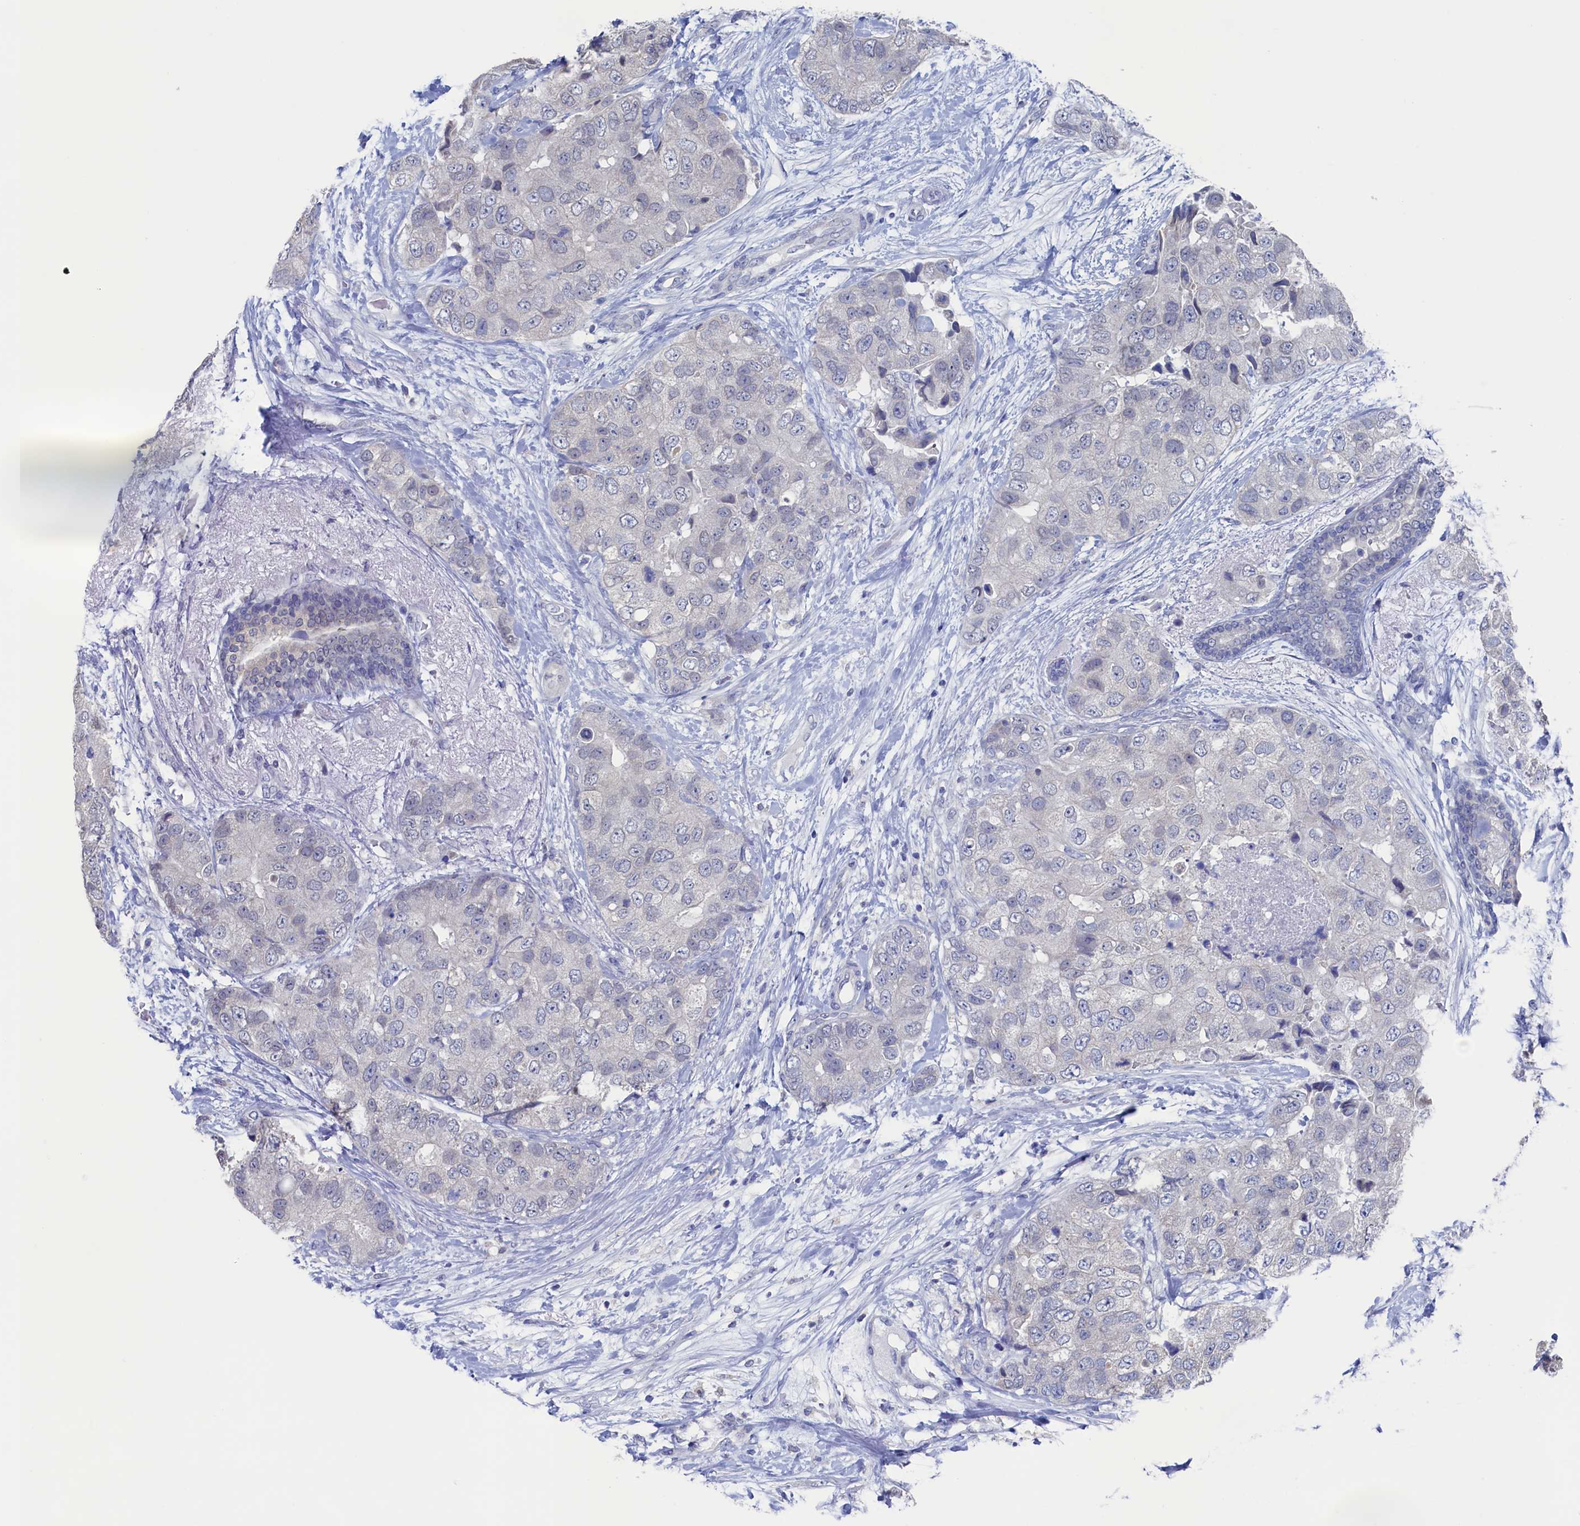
{"staining": {"intensity": "negative", "quantity": "none", "location": "none"}, "tissue": "breast cancer", "cell_type": "Tumor cells", "image_type": "cancer", "snomed": [{"axis": "morphology", "description": "Duct carcinoma"}, {"axis": "topography", "description": "Breast"}], "caption": "Breast cancer (infiltrating ductal carcinoma) was stained to show a protein in brown. There is no significant positivity in tumor cells.", "gene": "C11orf54", "patient": {"sex": "female", "age": 62}}